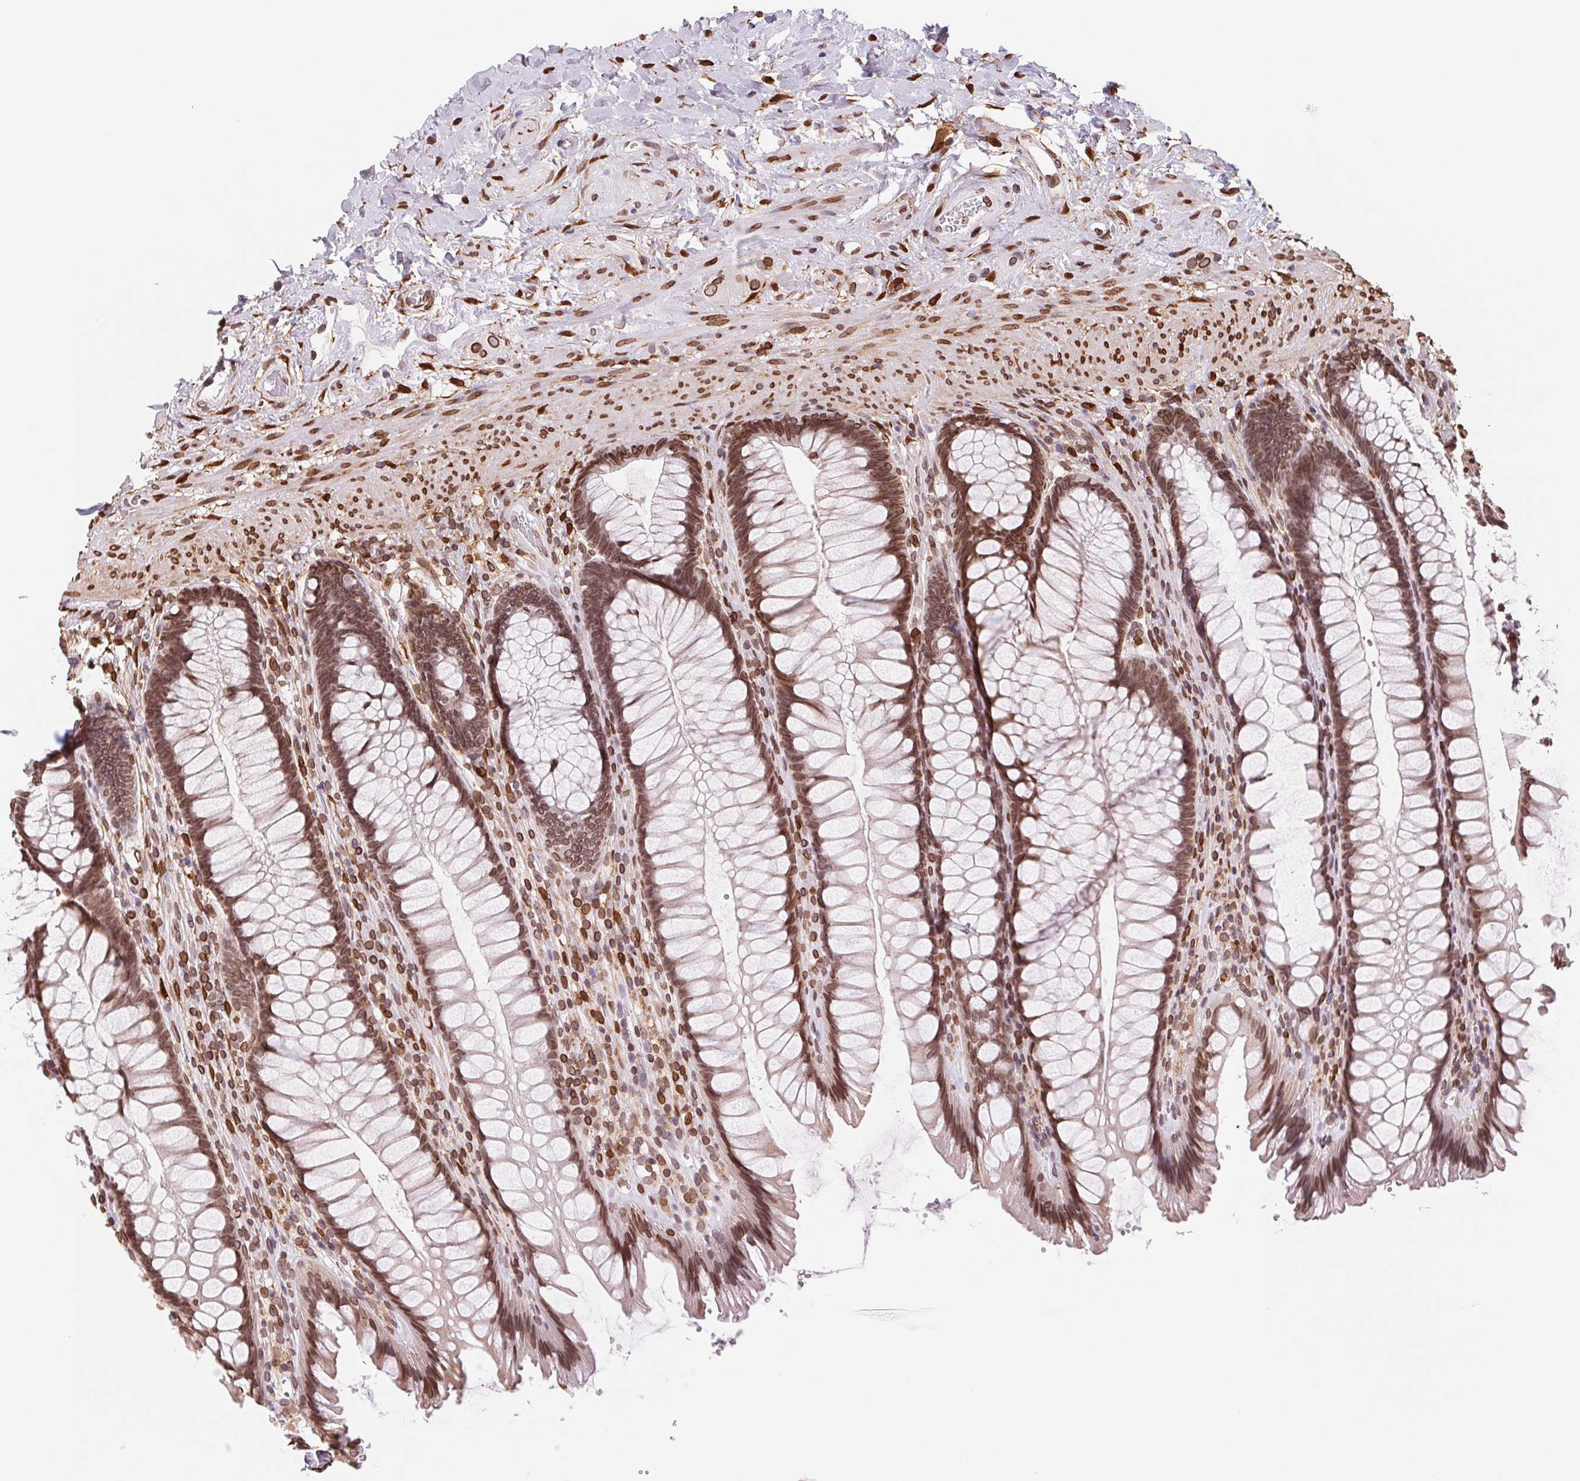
{"staining": {"intensity": "strong", "quantity": ">75%", "location": "cytoplasmic/membranous,nuclear"}, "tissue": "rectum", "cell_type": "Glandular cells", "image_type": "normal", "snomed": [{"axis": "morphology", "description": "Normal tissue, NOS"}, {"axis": "topography", "description": "Rectum"}], "caption": "Immunohistochemistry image of unremarkable rectum stained for a protein (brown), which shows high levels of strong cytoplasmic/membranous,nuclear positivity in approximately >75% of glandular cells.", "gene": "LMNB2", "patient": {"sex": "male", "age": 53}}